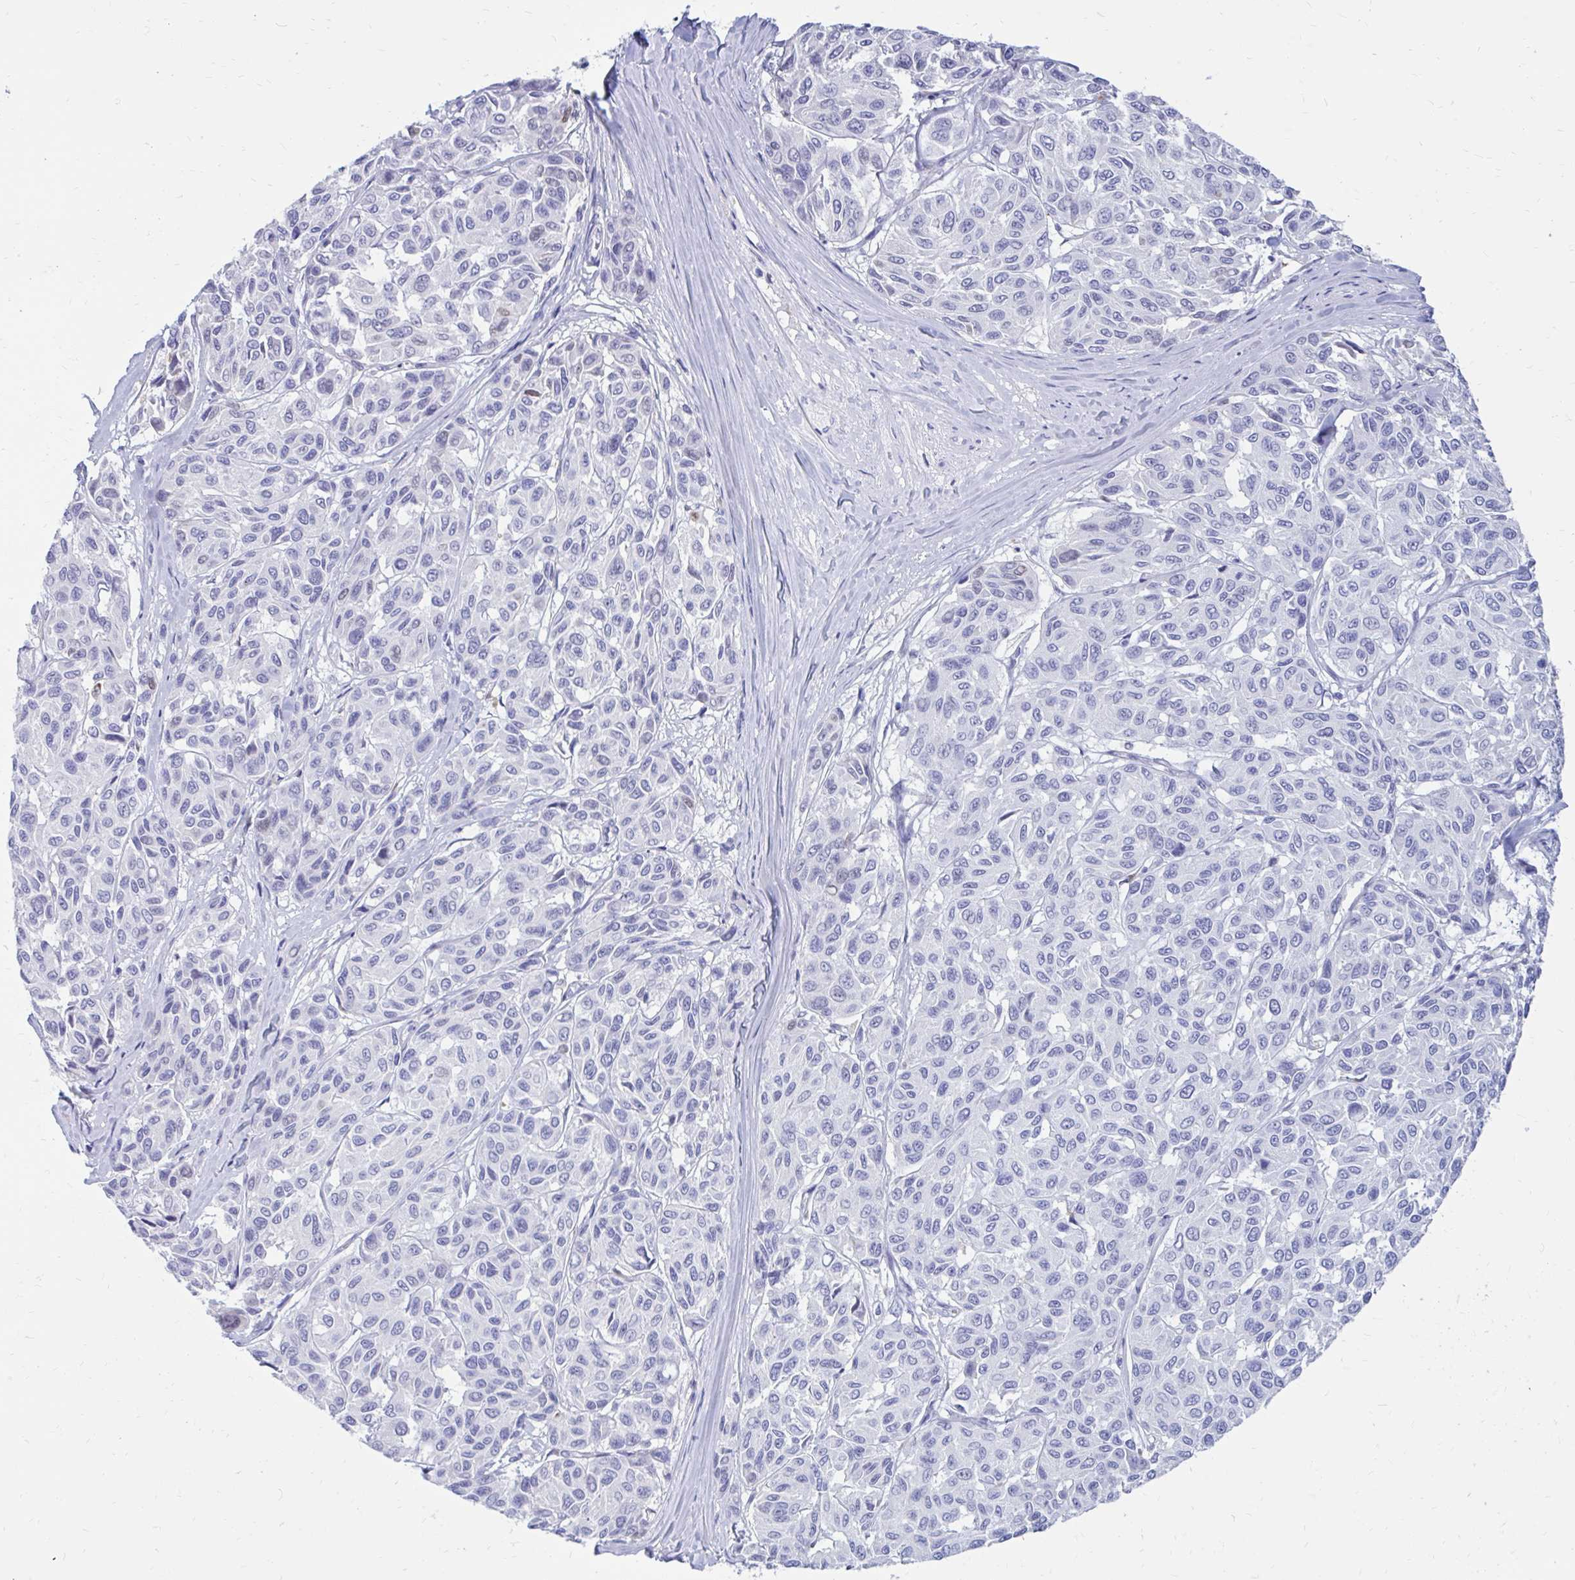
{"staining": {"intensity": "negative", "quantity": "none", "location": "none"}, "tissue": "melanoma", "cell_type": "Tumor cells", "image_type": "cancer", "snomed": [{"axis": "morphology", "description": "Malignant melanoma, NOS"}, {"axis": "topography", "description": "Skin"}], "caption": "High power microscopy photomicrograph of an IHC histopathology image of malignant melanoma, revealing no significant positivity in tumor cells. (DAB (3,3'-diaminobenzidine) immunohistochemistry, high magnification).", "gene": "IGSF5", "patient": {"sex": "female", "age": 66}}